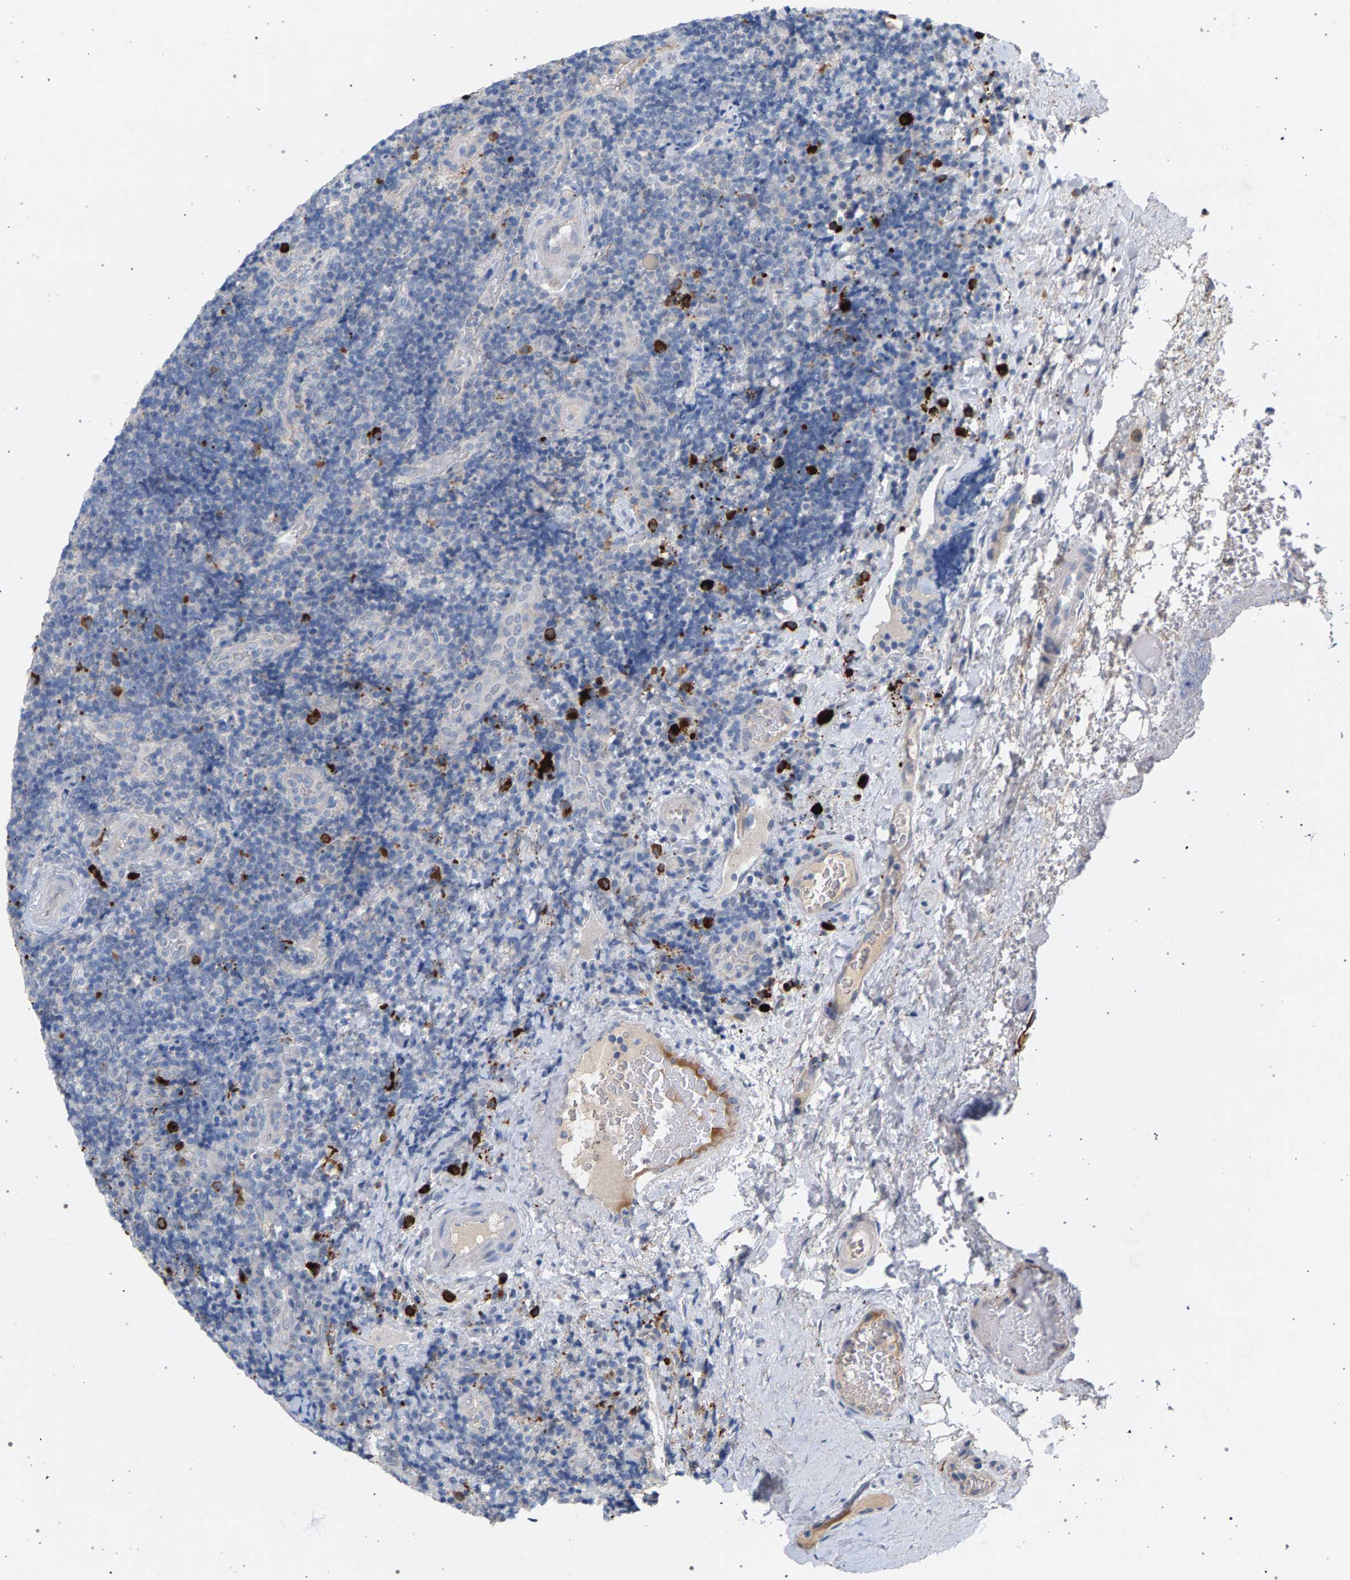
{"staining": {"intensity": "negative", "quantity": "none", "location": "none"}, "tissue": "lymphoma", "cell_type": "Tumor cells", "image_type": "cancer", "snomed": [{"axis": "morphology", "description": "Malignant lymphoma, non-Hodgkin's type, High grade"}, {"axis": "topography", "description": "Tonsil"}], "caption": "Immunohistochemistry (IHC) micrograph of neoplastic tissue: human lymphoma stained with DAB shows no significant protein staining in tumor cells.", "gene": "MAMDC2", "patient": {"sex": "female", "age": 36}}